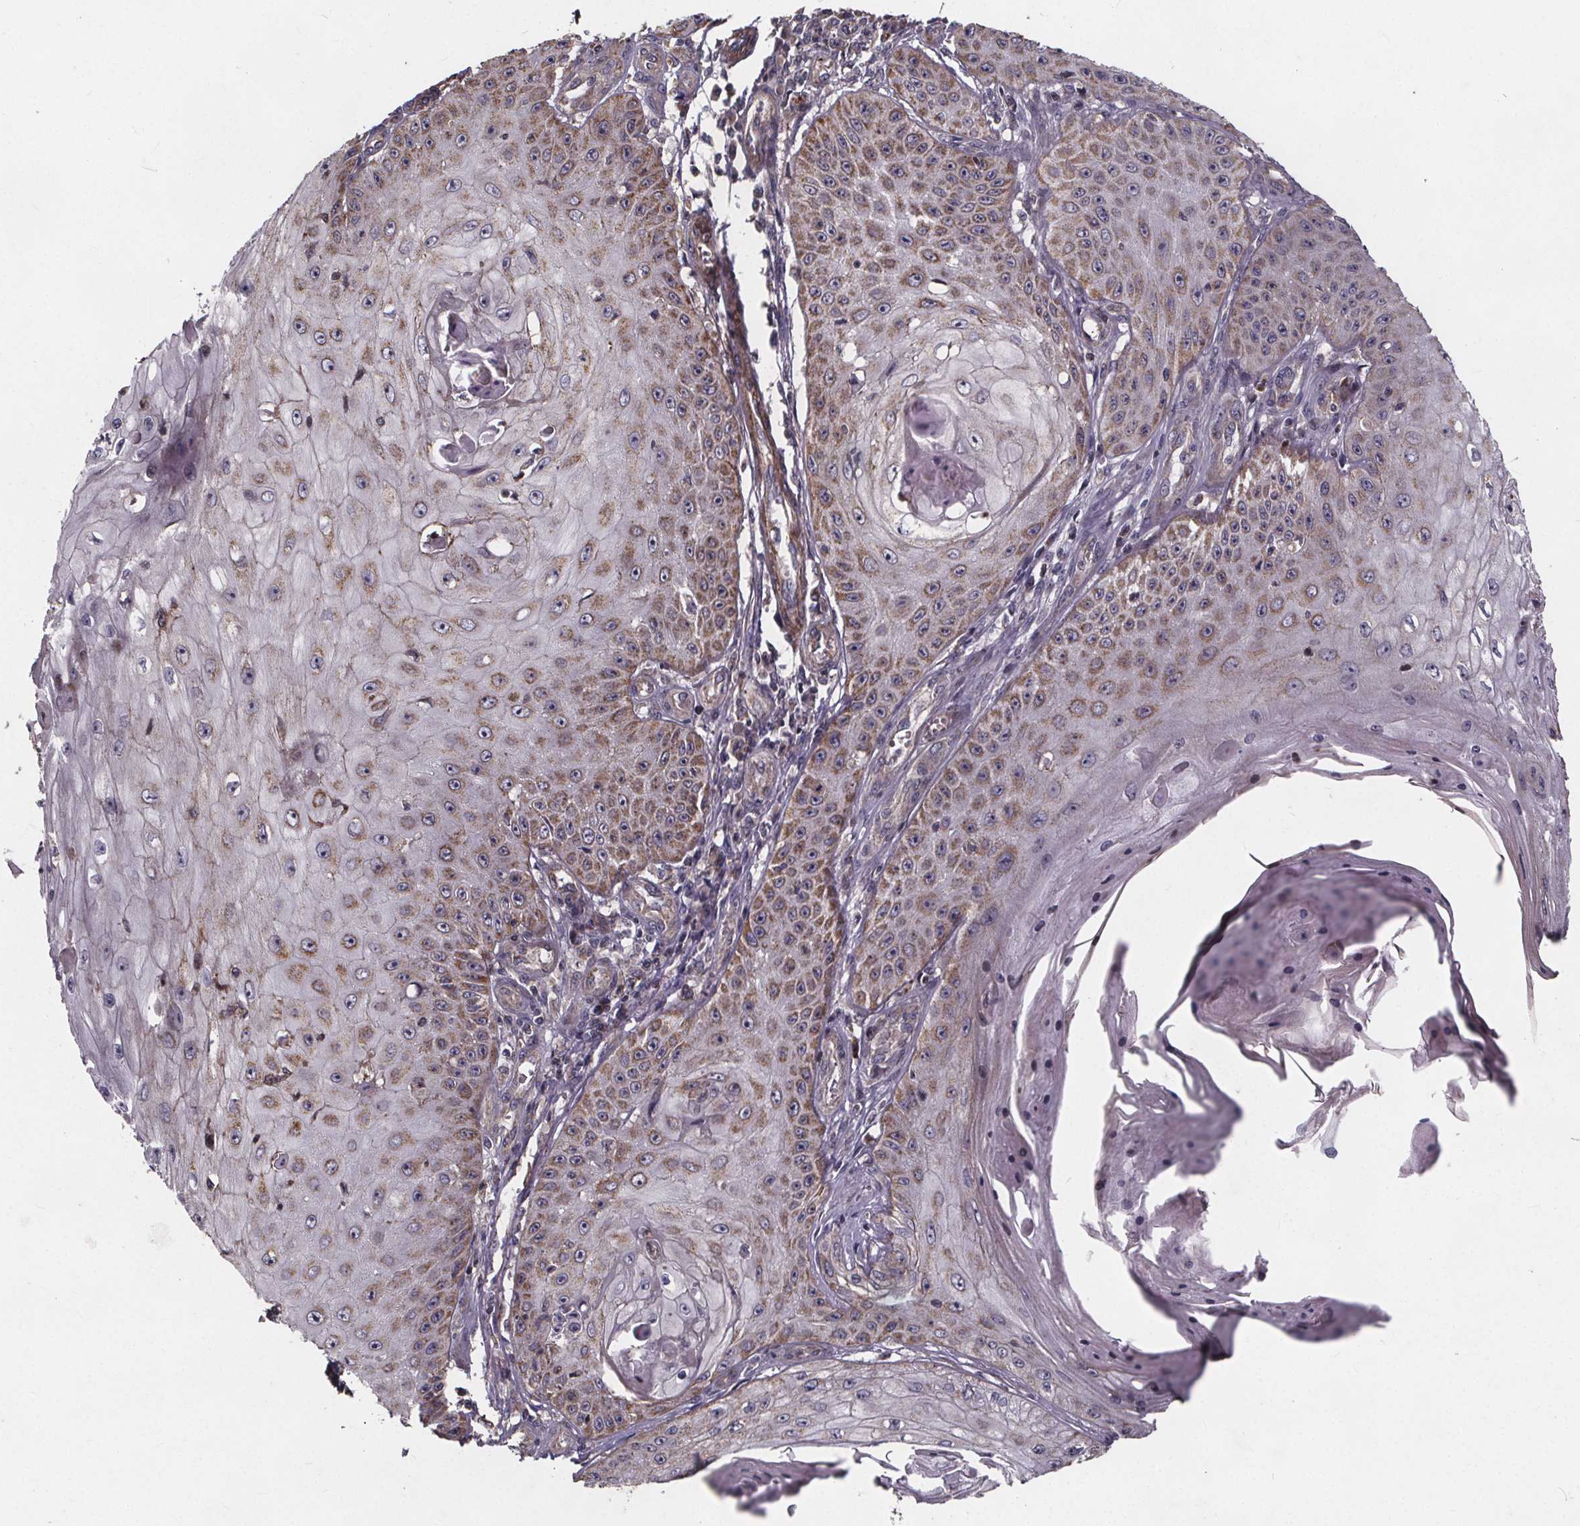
{"staining": {"intensity": "moderate", "quantity": "<25%", "location": "cytoplasmic/membranous"}, "tissue": "skin cancer", "cell_type": "Tumor cells", "image_type": "cancer", "snomed": [{"axis": "morphology", "description": "Squamous cell carcinoma, NOS"}, {"axis": "topography", "description": "Skin"}], "caption": "Immunohistochemical staining of human skin cancer (squamous cell carcinoma) shows low levels of moderate cytoplasmic/membranous expression in about <25% of tumor cells. The protein is shown in brown color, while the nuclei are stained blue.", "gene": "YME1L1", "patient": {"sex": "male", "age": 70}}